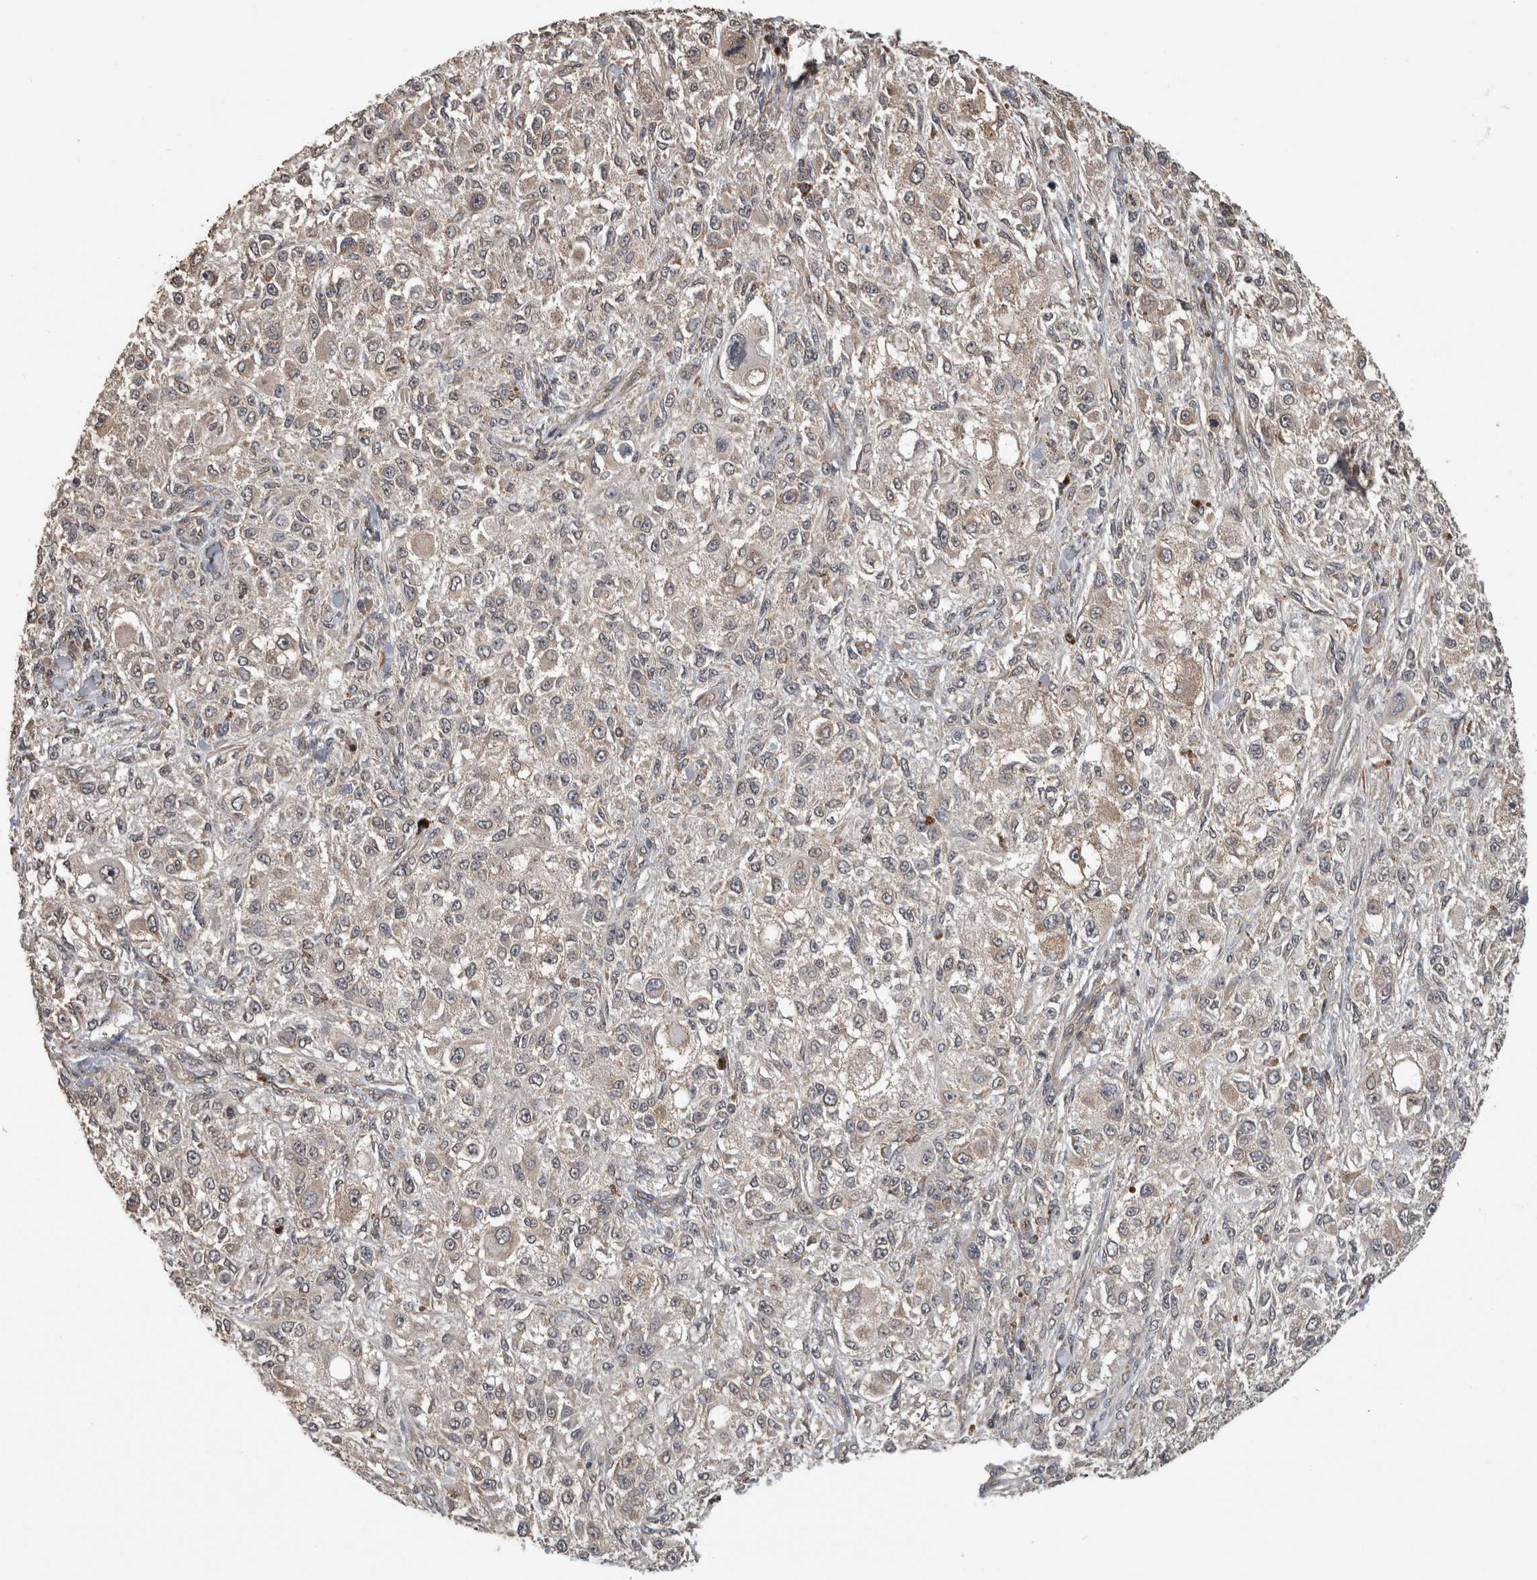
{"staining": {"intensity": "negative", "quantity": "none", "location": "none"}, "tissue": "melanoma", "cell_type": "Tumor cells", "image_type": "cancer", "snomed": [{"axis": "morphology", "description": "Necrosis, NOS"}, {"axis": "morphology", "description": "Malignant melanoma, NOS"}, {"axis": "topography", "description": "Skin"}], "caption": "An image of malignant melanoma stained for a protein demonstrates no brown staining in tumor cells.", "gene": "ATXN2", "patient": {"sex": "female", "age": 87}}